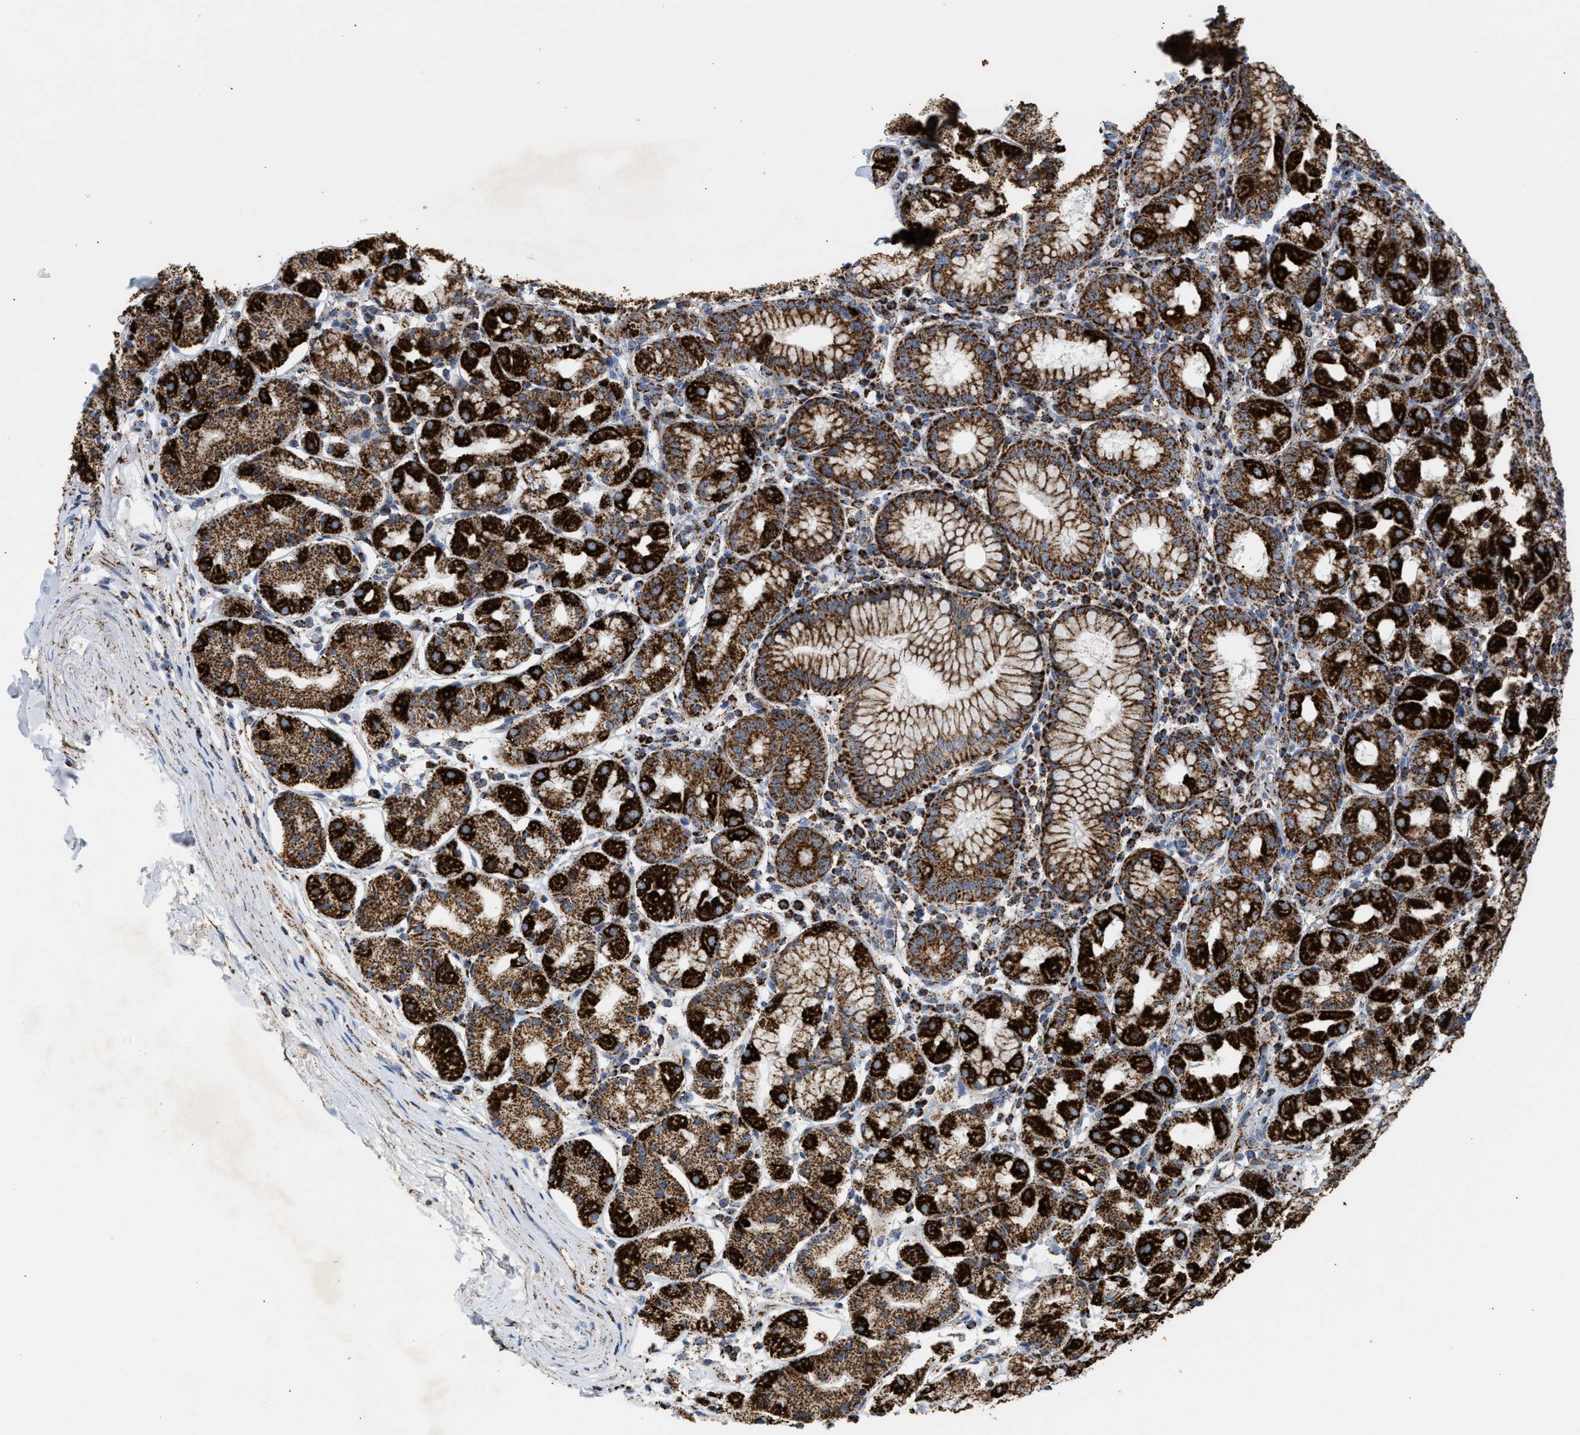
{"staining": {"intensity": "strong", "quantity": ">75%", "location": "cytoplasmic/membranous"}, "tissue": "stomach", "cell_type": "Glandular cells", "image_type": "normal", "snomed": [{"axis": "morphology", "description": "Normal tissue, NOS"}, {"axis": "topography", "description": "Stomach"}, {"axis": "topography", "description": "Stomach, lower"}], "caption": "Immunohistochemical staining of normal stomach shows high levels of strong cytoplasmic/membranous expression in approximately >75% of glandular cells. Nuclei are stained in blue.", "gene": "OGDH", "patient": {"sex": "female", "age": 56}}